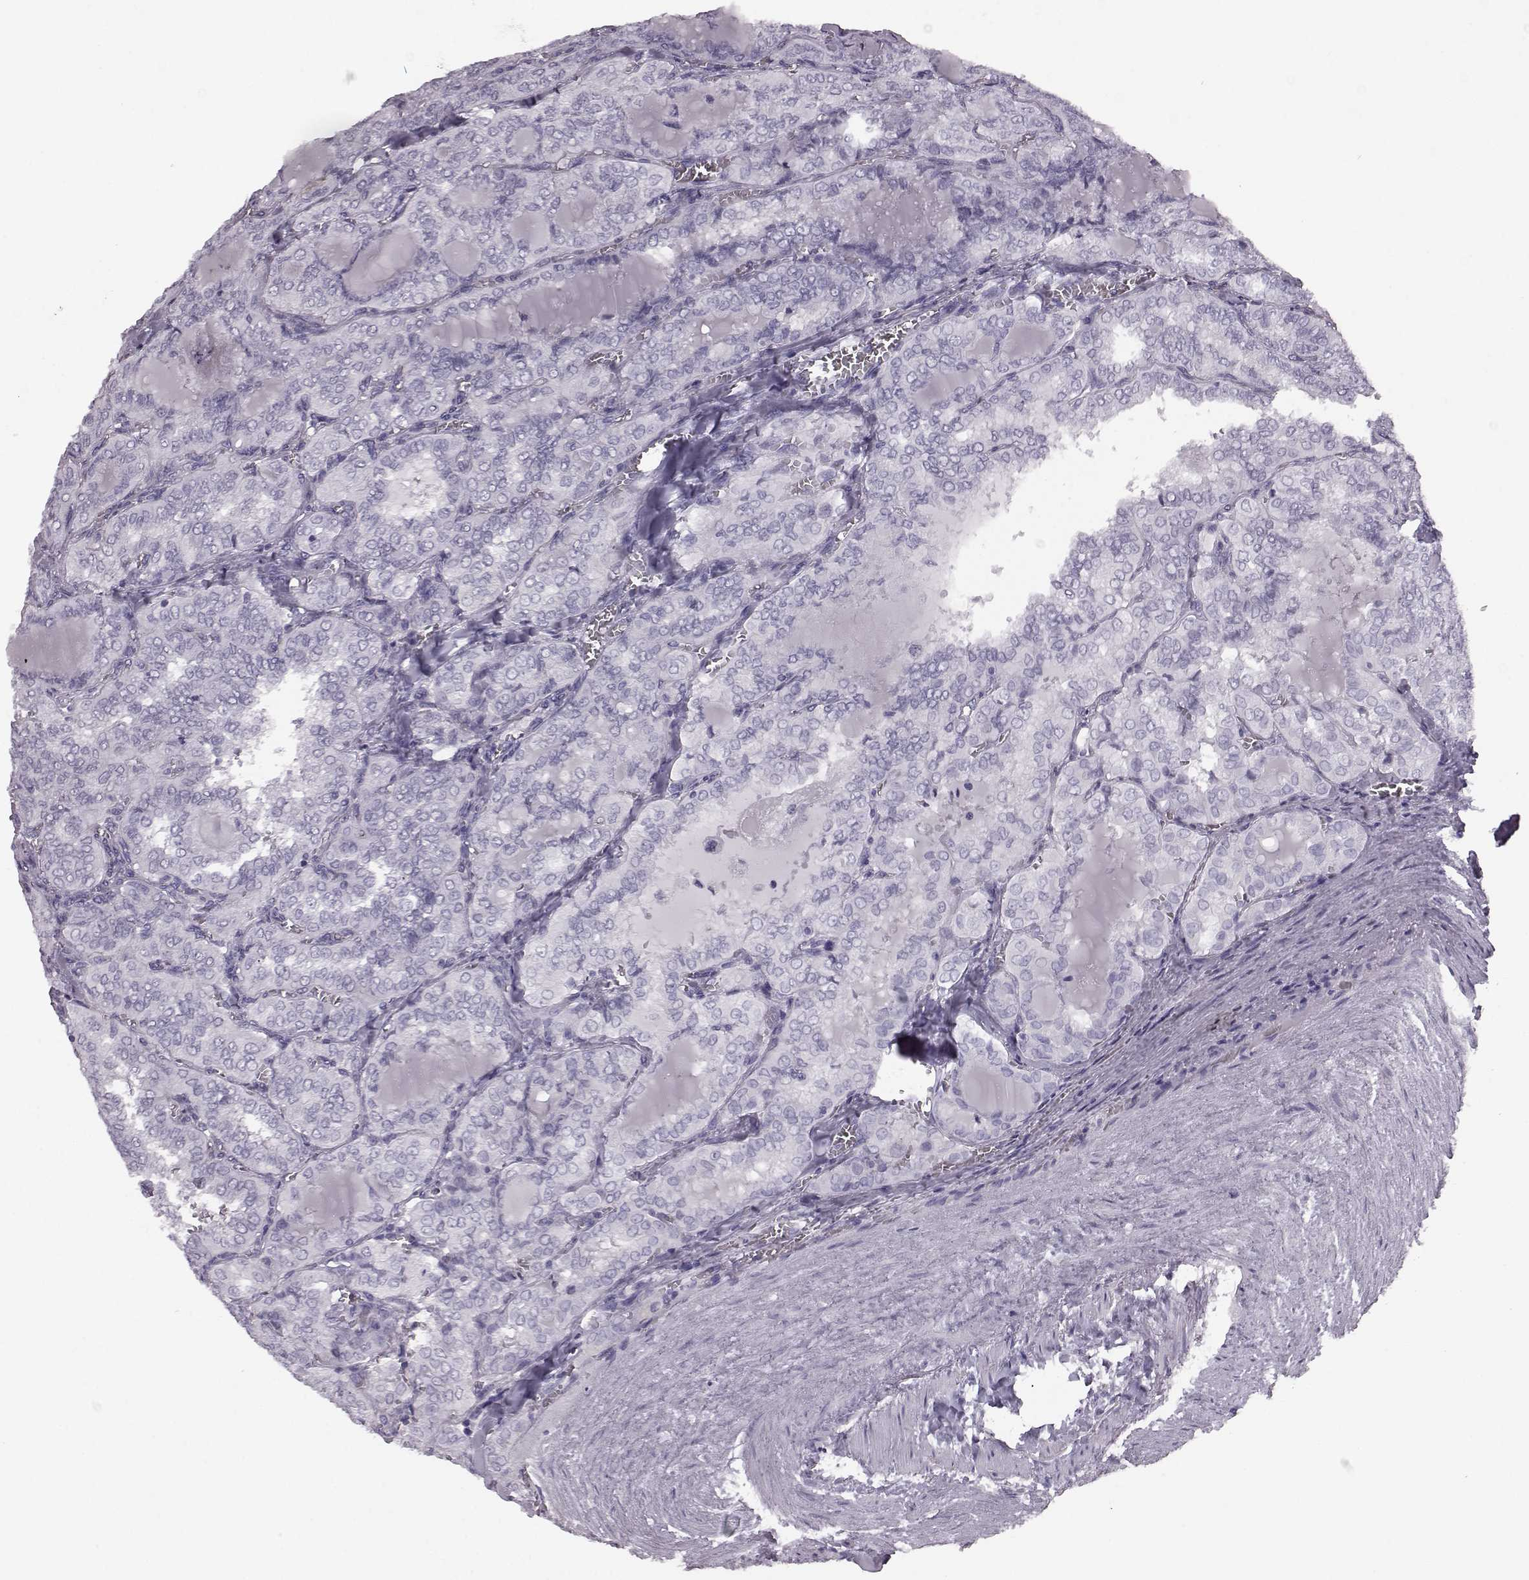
{"staining": {"intensity": "negative", "quantity": "none", "location": "none"}, "tissue": "thyroid cancer", "cell_type": "Tumor cells", "image_type": "cancer", "snomed": [{"axis": "morphology", "description": "Papillary adenocarcinoma, NOS"}, {"axis": "topography", "description": "Thyroid gland"}], "caption": "High power microscopy micrograph of an IHC image of papillary adenocarcinoma (thyroid), revealing no significant staining in tumor cells.", "gene": "JSRP1", "patient": {"sex": "female", "age": 41}}